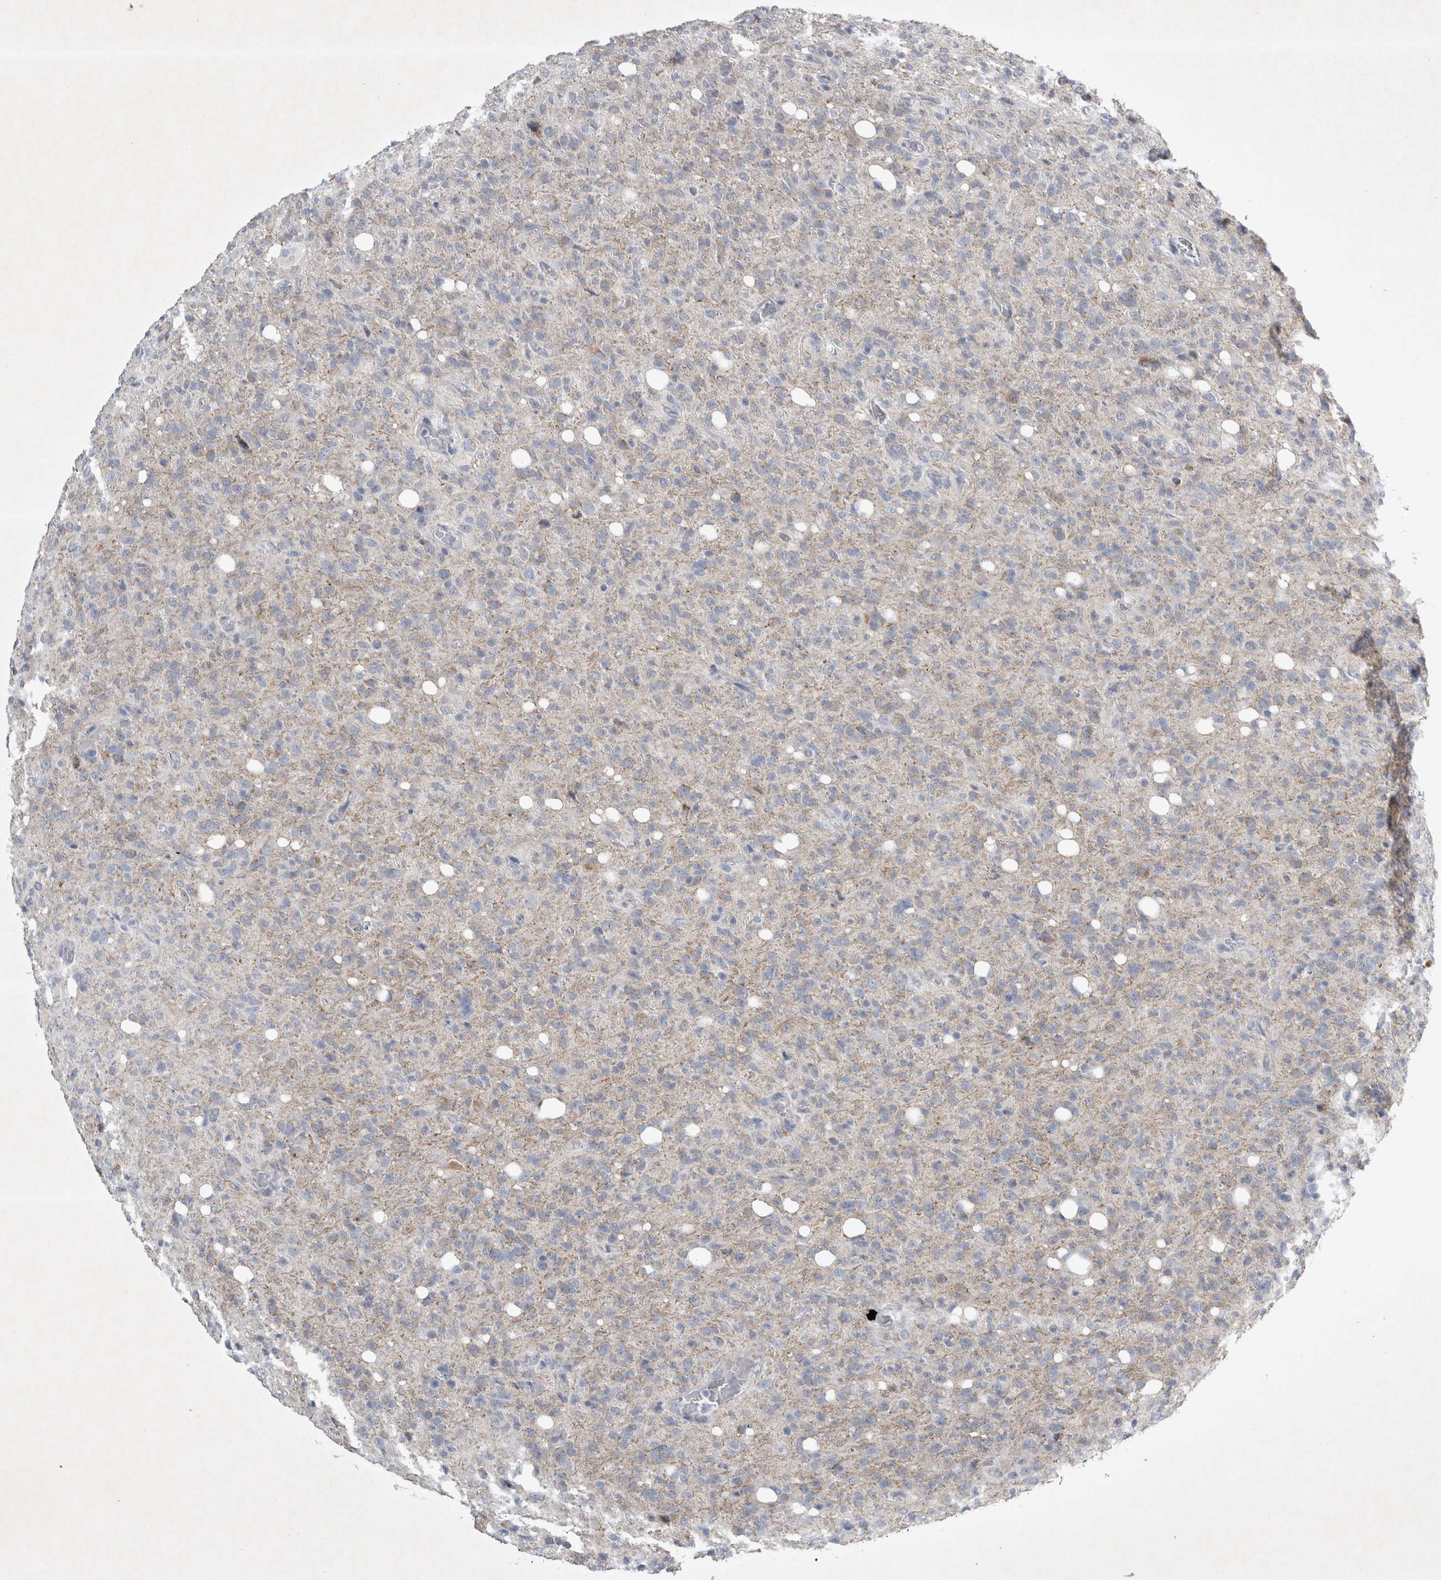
{"staining": {"intensity": "weak", "quantity": "<25%", "location": "cytoplasmic/membranous"}, "tissue": "glioma", "cell_type": "Tumor cells", "image_type": "cancer", "snomed": [{"axis": "morphology", "description": "Glioma, malignant, High grade"}, {"axis": "topography", "description": "Brain"}], "caption": "Immunohistochemistry image of human high-grade glioma (malignant) stained for a protein (brown), which demonstrates no positivity in tumor cells.", "gene": "FXYD7", "patient": {"sex": "female", "age": 57}}